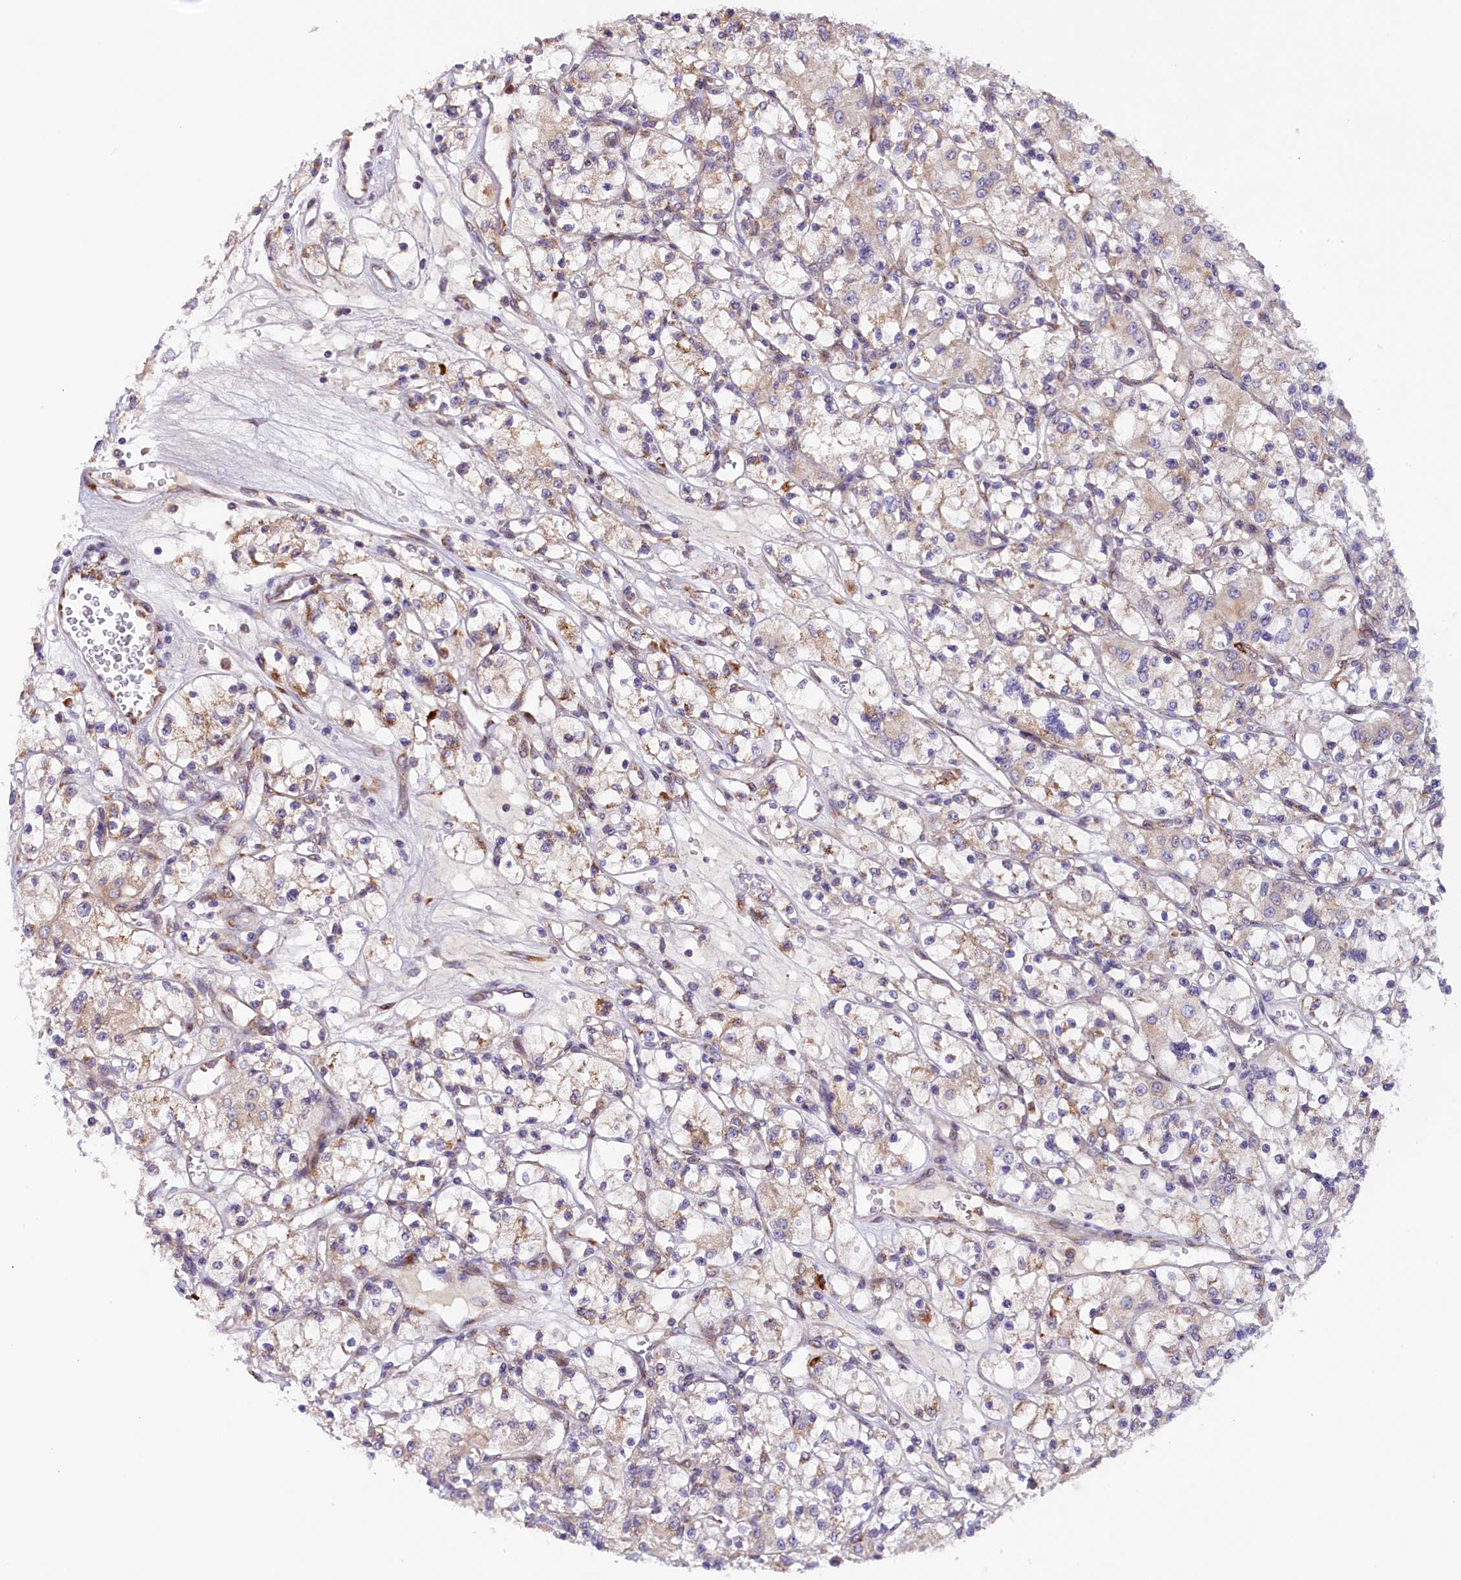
{"staining": {"intensity": "weak", "quantity": "25%-75%", "location": "cytoplasmic/membranous"}, "tissue": "renal cancer", "cell_type": "Tumor cells", "image_type": "cancer", "snomed": [{"axis": "morphology", "description": "Adenocarcinoma, NOS"}, {"axis": "topography", "description": "Kidney"}], "caption": "A high-resolution photomicrograph shows immunohistochemistry staining of renal cancer (adenocarcinoma), which exhibits weak cytoplasmic/membranous positivity in approximately 25%-75% of tumor cells. (Stains: DAB in brown, nuclei in blue, Microscopy: brightfield microscopy at high magnification).", "gene": "SSC5D", "patient": {"sex": "female", "age": 59}}